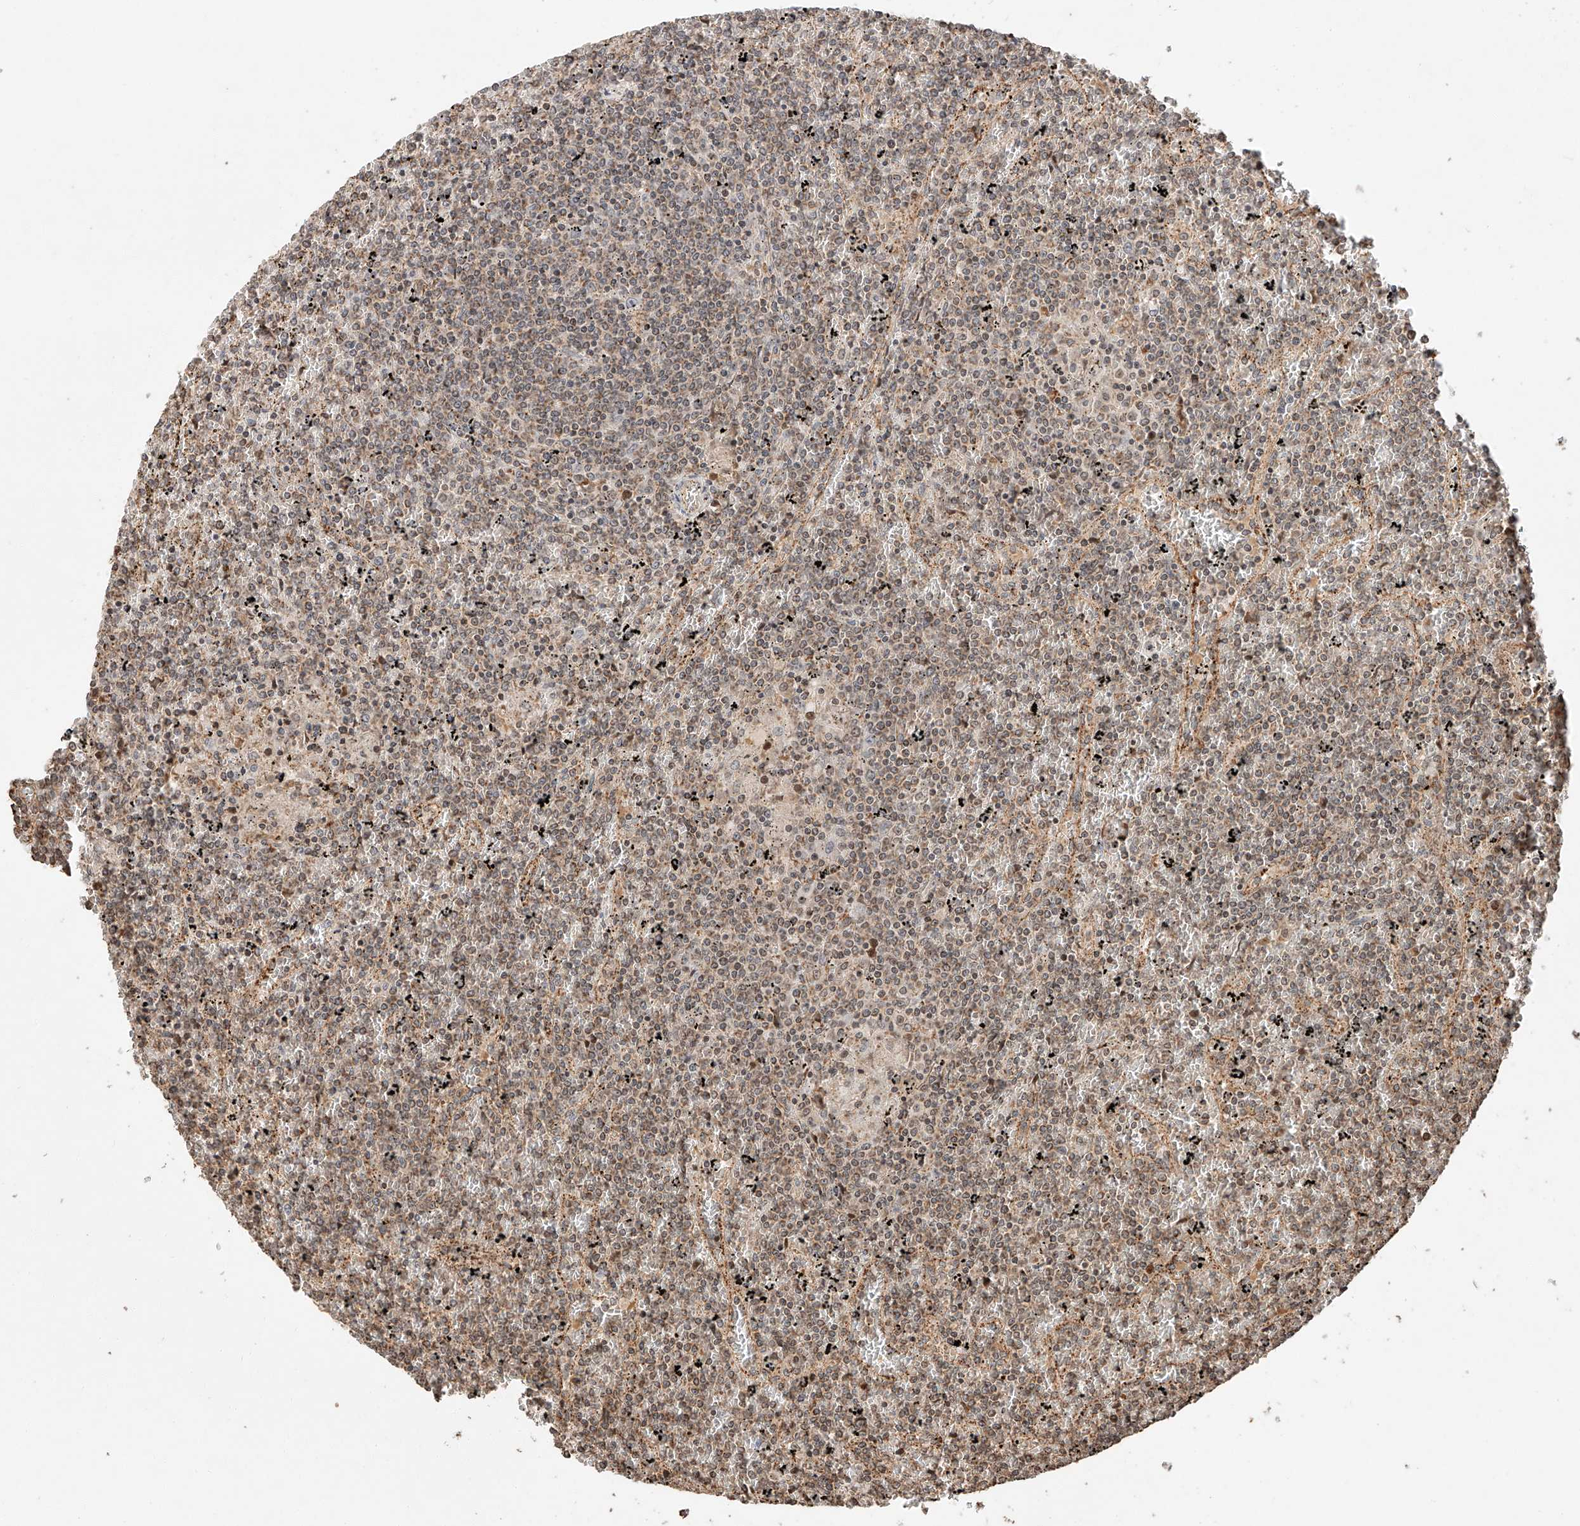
{"staining": {"intensity": "weak", "quantity": ">75%", "location": "nuclear"}, "tissue": "lymphoma", "cell_type": "Tumor cells", "image_type": "cancer", "snomed": [{"axis": "morphology", "description": "Malignant lymphoma, non-Hodgkin's type, Low grade"}, {"axis": "topography", "description": "Spleen"}], "caption": "A histopathology image of malignant lymphoma, non-Hodgkin's type (low-grade) stained for a protein exhibits weak nuclear brown staining in tumor cells. (IHC, brightfield microscopy, high magnification).", "gene": "ARHGAP33", "patient": {"sex": "female", "age": 19}}